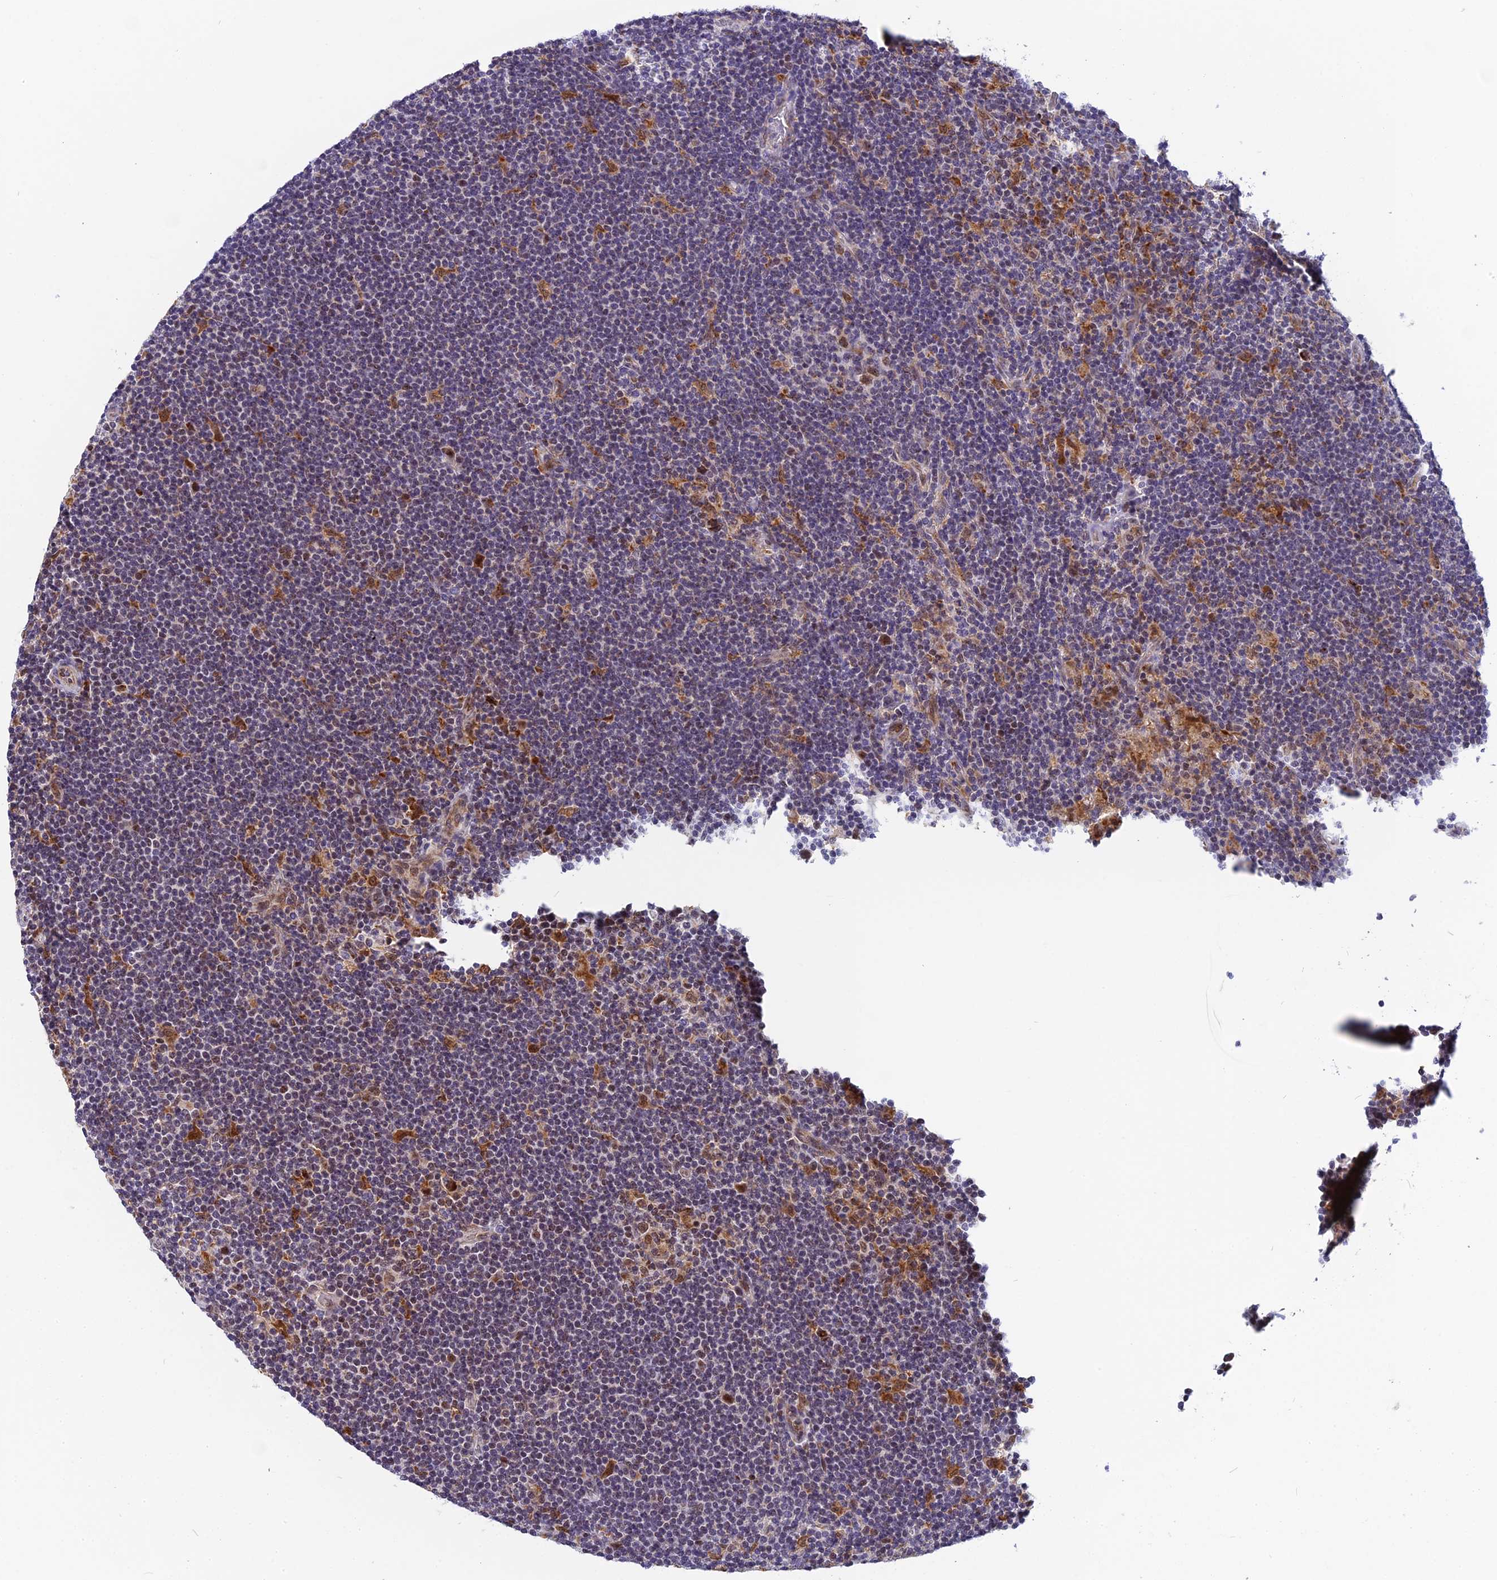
{"staining": {"intensity": "negative", "quantity": "none", "location": "none"}, "tissue": "lymphoma", "cell_type": "Tumor cells", "image_type": "cancer", "snomed": [{"axis": "morphology", "description": "Hodgkin's disease, NOS"}, {"axis": "topography", "description": "Lymph node"}], "caption": "Hodgkin's disease was stained to show a protein in brown. There is no significant staining in tumor cells.", "gene": "CMC1", "patient": {"sex": "female", "age": 57}}